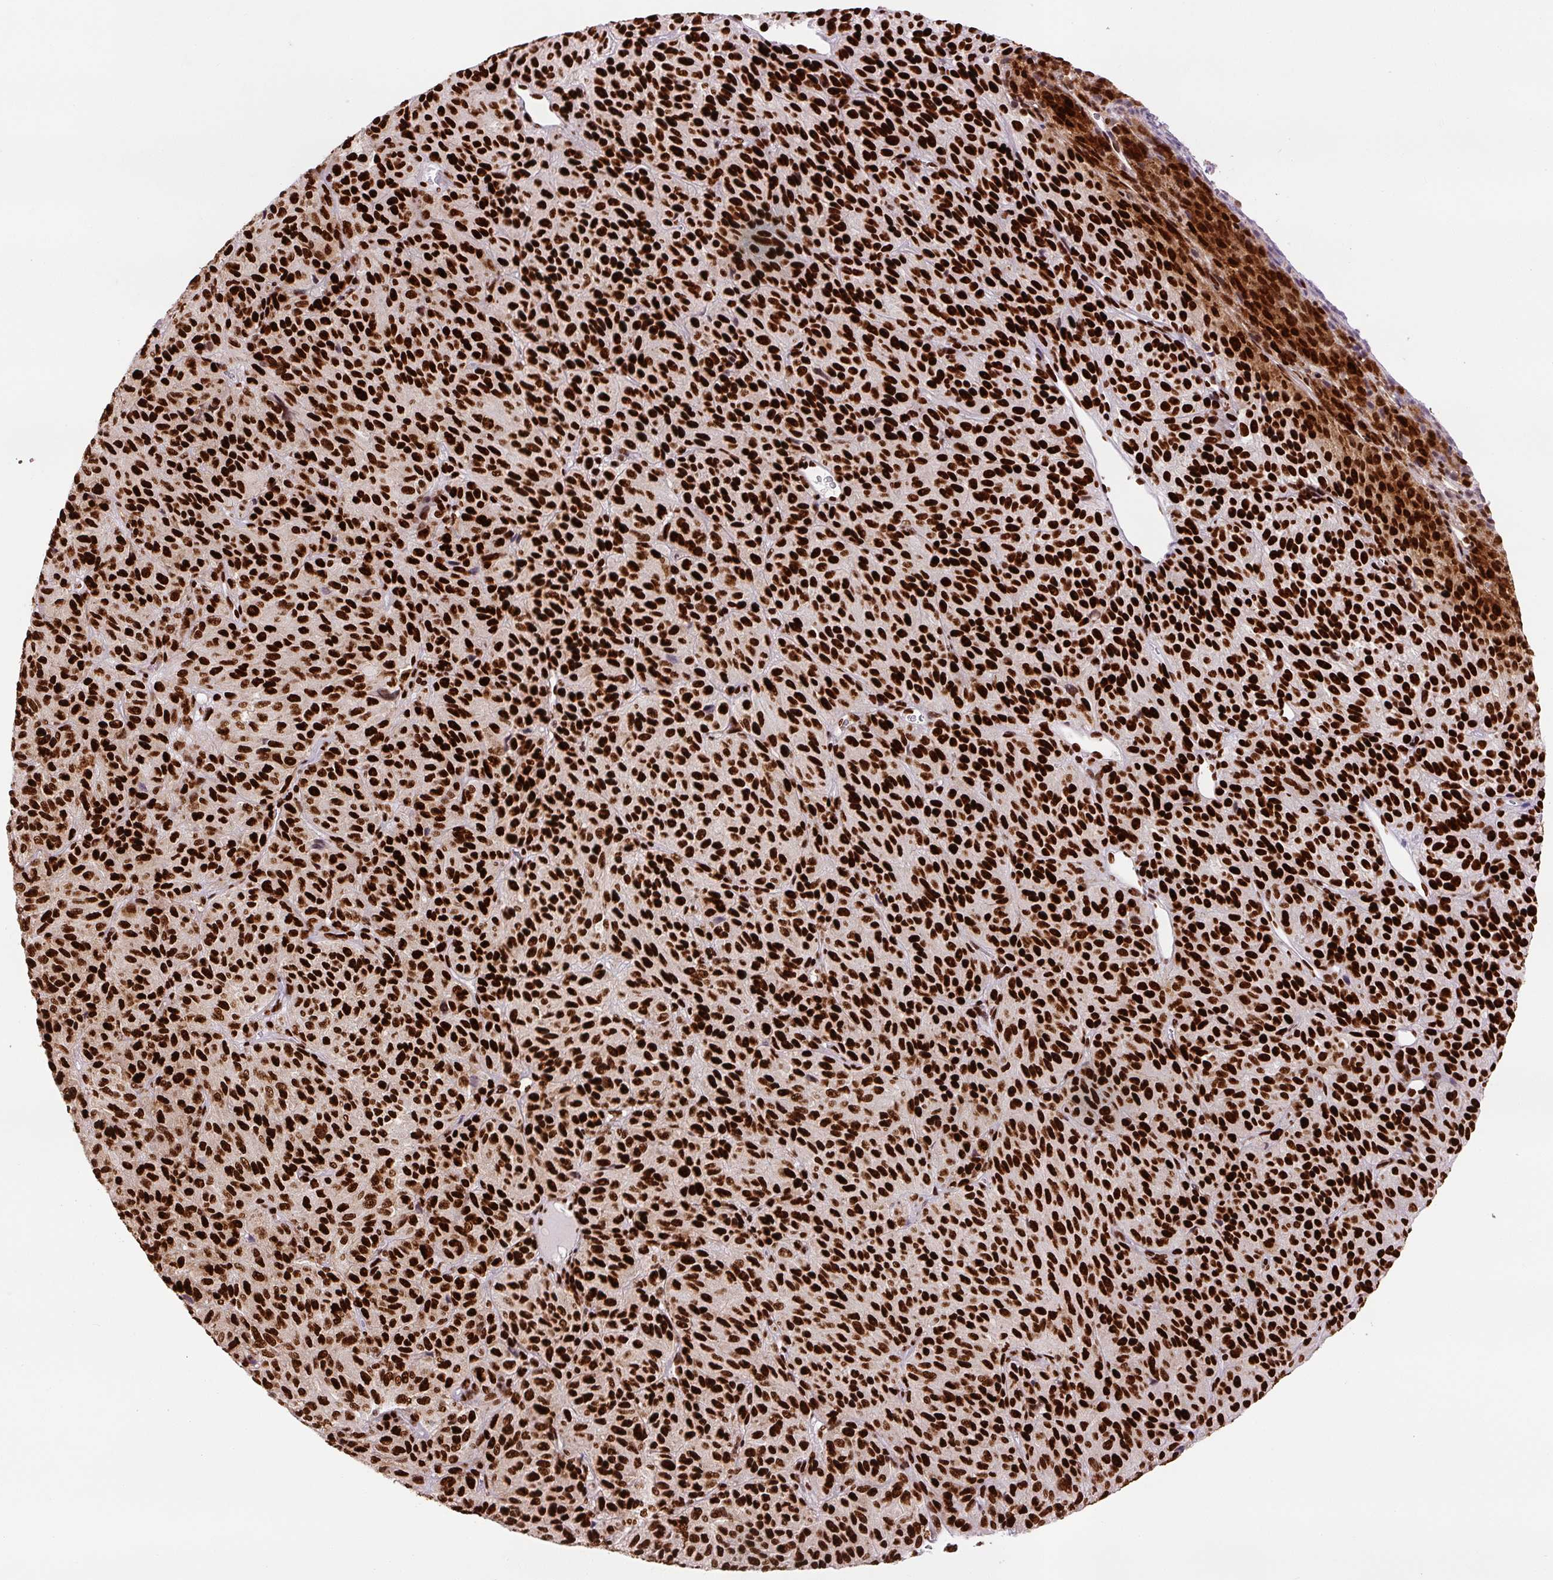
{"staining": {"intensity": "strong", "quantity": ">75%", "location": "nuclear"}, "tissue": "melanoma", "cell_type": "Tumor cells", "image_type": "cancer", "snomed": [{"axis": "morphology", "description": "Malignant melanoma, Metastatic site"}, {"axis": "topography", "description": "Brain"}], "caption": "Immunohistochemical staining of human malignant melanoma (metastatic site) reveals high levels of strong nuclear protein expression in approximately >75% of tumor cells.", "gene": "FUS", "patient": {"sex": "female", "age": 56}}